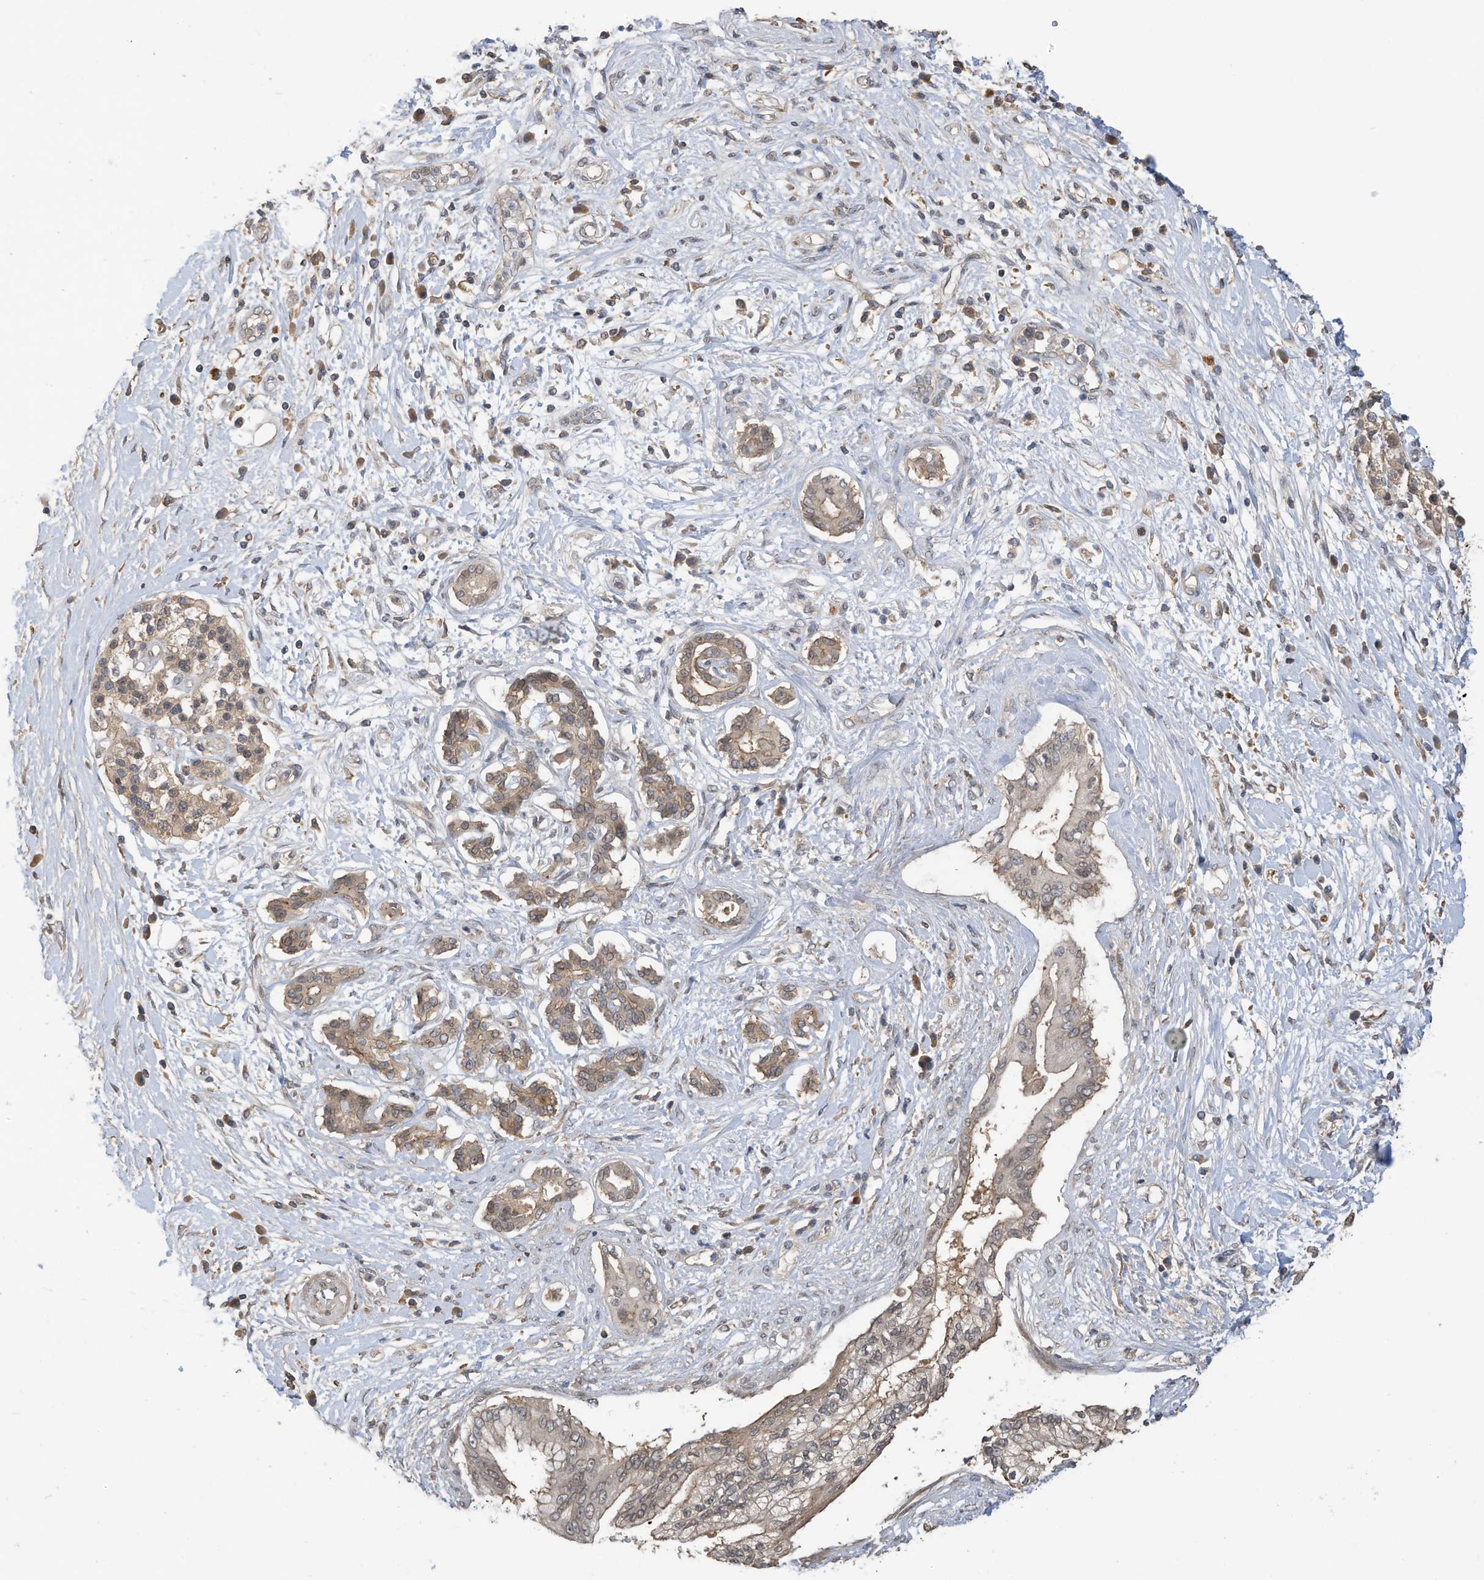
{"staining": {"intensity": "weak", "quantity": ">75%", "location": "cytoplasmic/membranous,nuclear"}, "tissue": "pancreatic cancer", "cell_type": "Tumor cells", "image_type": "cancer", "snomed": [{"axis": "morphology", "description": "Adenocarcinoma, NOS"}, {"axis": "topography", "description": "Pancreas"}], "caption": "Protein expression analysis of human pancreatic cancer reveals weak cytoplasmic/membranous and nuclear positivity in about >75% of tumor cells.", "gene": "REC8", "patient": {"sex": "female", "age": 56}}